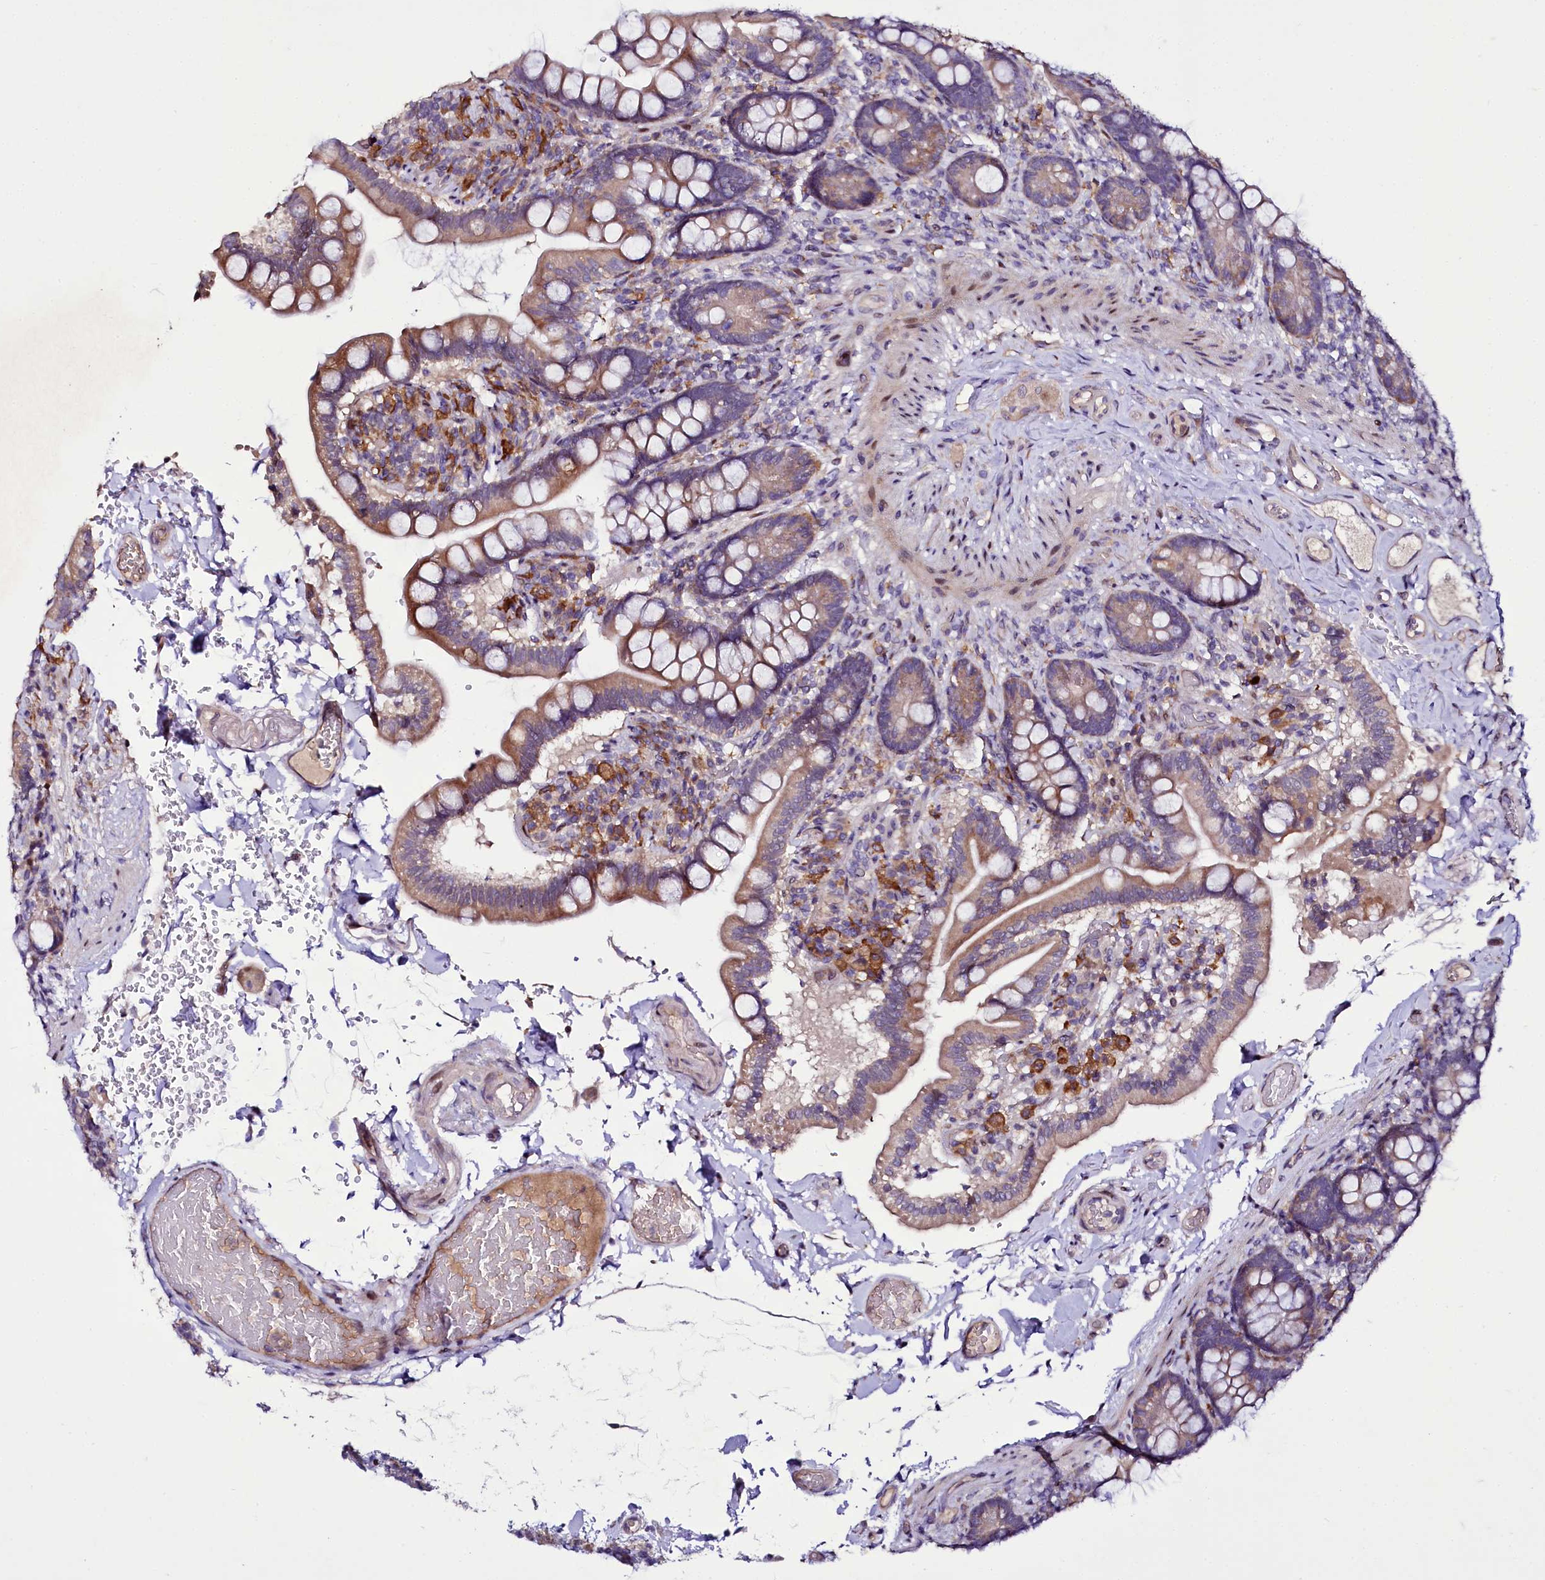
{"staining": {"intensity": "moderate", "quantity": "25%-75%", "location": "cytoplasmic/membranous"}, "tissue": "small intestine", "cell_type": "Glandular cells", "image_type": "normal", "snomed": [{"axis": "morphology", "description": "Normal tissue, NOS"}, {"axis": "topography", "description": "Small intestine"}], "caption": "Protein staining by IHC reveals moderate cytoplasmic/membranous positivity in approximately 25%-75% of glandular cells in unremarkable small intestine. (Stains: DAB (3,3'-diaminobenzidine) in brown, nuclei in blue, Microscopy: brightfield microscopy at high magnification).", "gene": "ZC3H12C", "patient": {"sex": "female", "age": 64}}